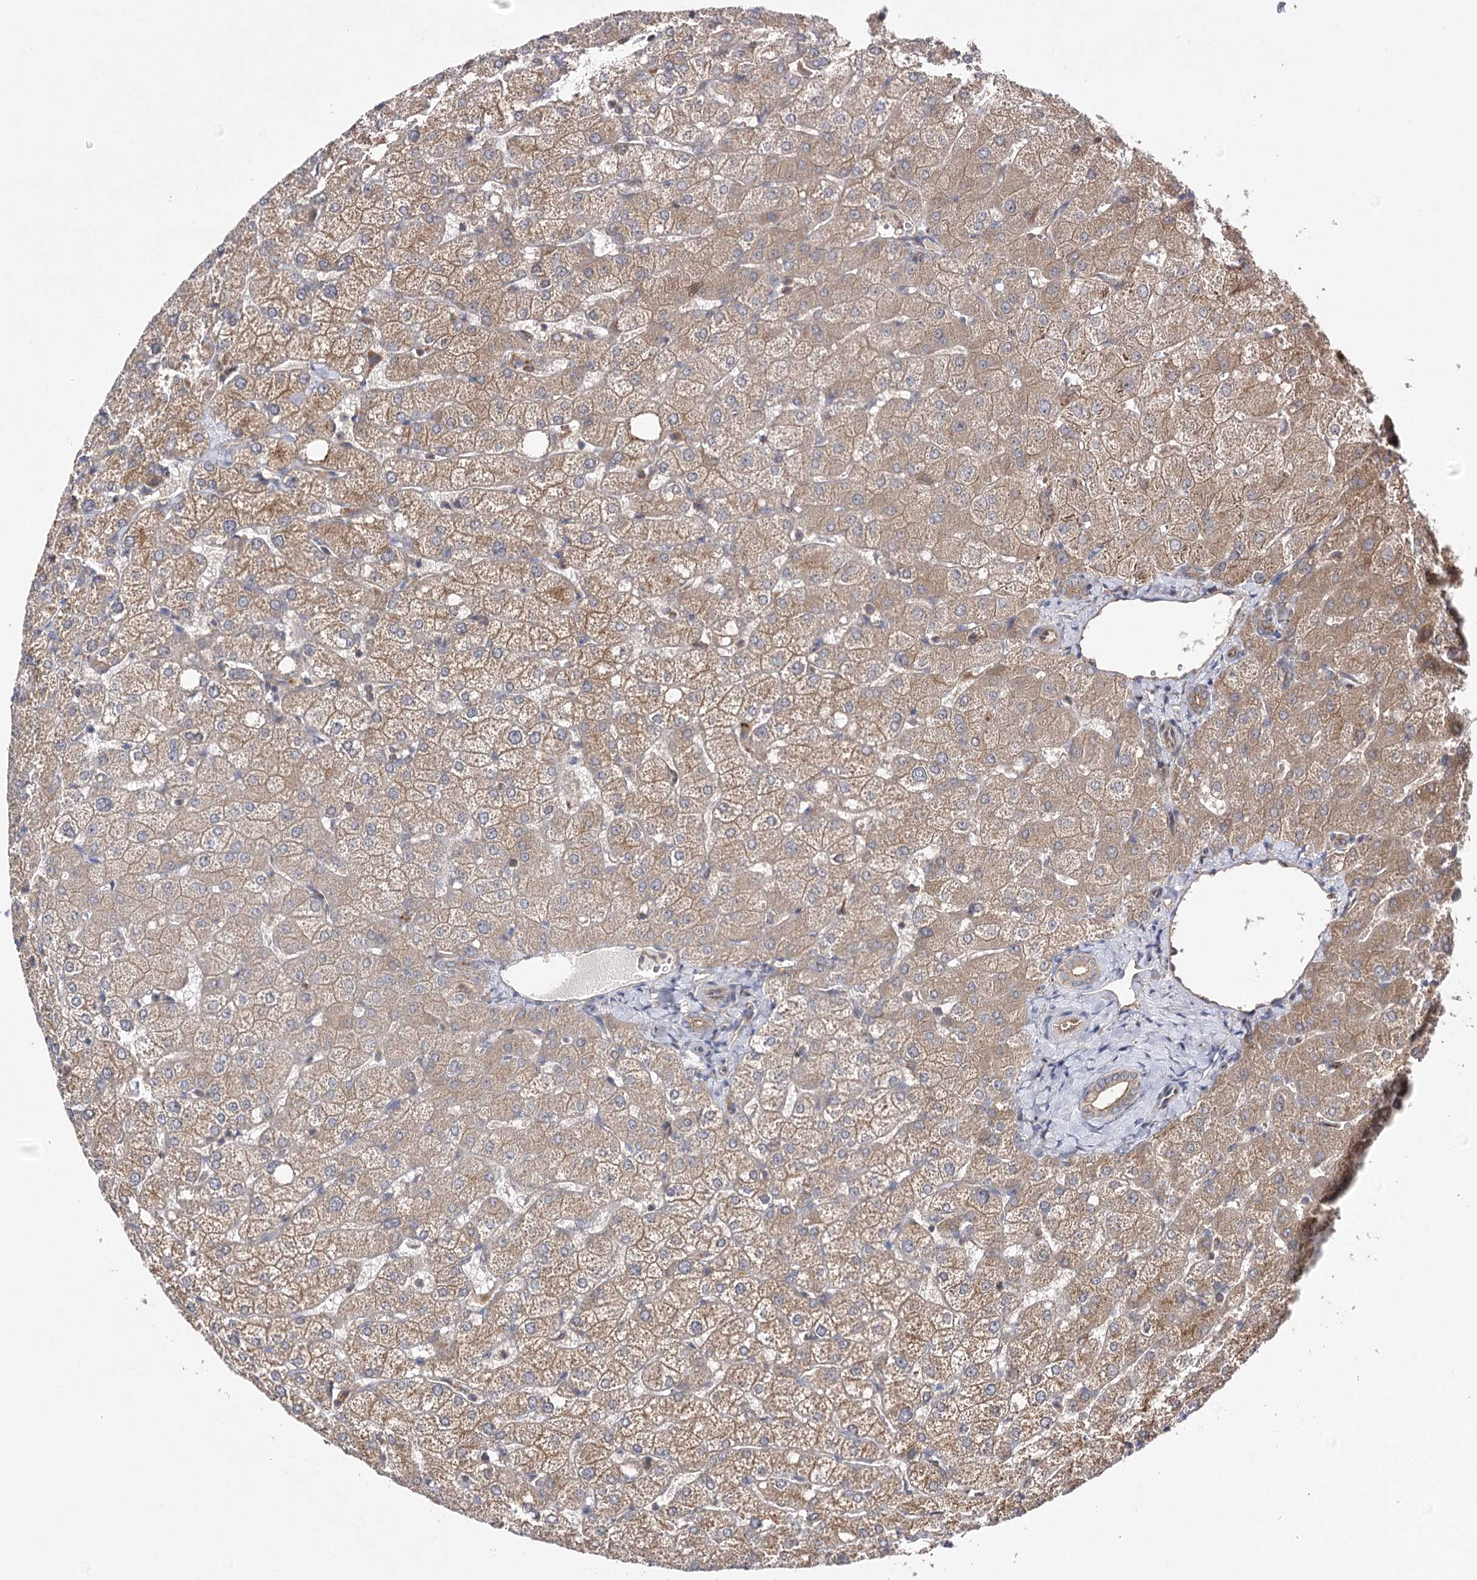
{"staining": {"intensity": "weak", "quantity": "25%-75%", "location": "cytoplasmic/membranous"}, "tissue": "liver", "cell_type": "Cholangiocytes", "image_type": "normal", "snomed": [{"axis": "morphology", "description": "Normal tissue, NOS"}, {"axis": "topography", "description": "Liver"}], "caption": "The photomicrograph displays immunohistochemical staining of unremarkable liver. There is weak cytoplasmic/membranous staining is appreciated in about 25%-75% of cholangiocytes.", "gene": "BCR", "patient": {"sex": "female", "age": 54}}